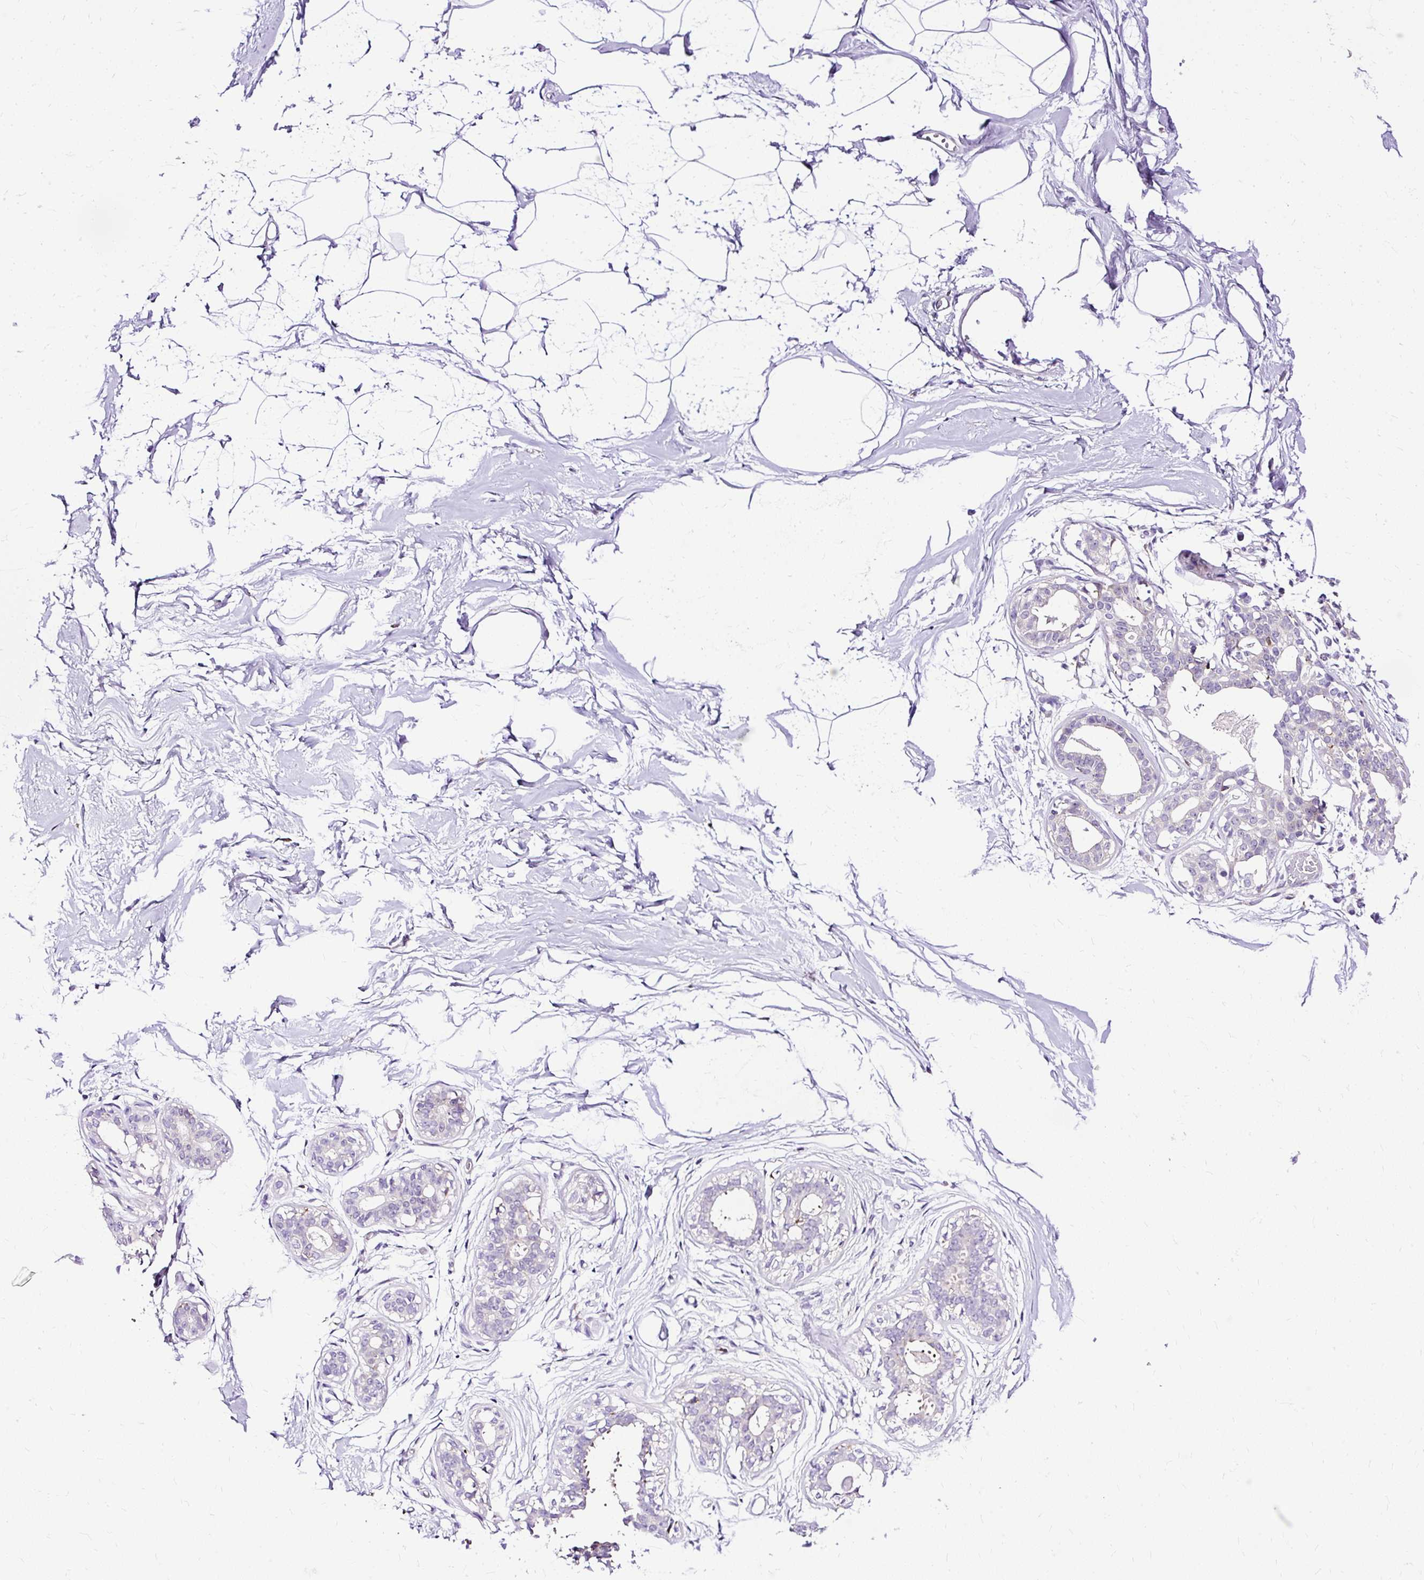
{"staining": {"intensity": "negative", "quantity": "none", "location": "none"}, "tissue": "breast", "cell_type": "Adipocytes", "image_type": "normal", "snomed": [{"axis": "morphology", "description": "Normal tissue, NOS"}, {"axis": "topography", "description": "Breast"}], "caption": "Immunohistochemistry histopathology image of unremarkable breast: breast stained with DAB (3,3'-diaminobenzidine) reveals no significant protein expression in adipocytes. Nuclei are stained in blue.", "gene": "TWF2", "patient": {"sex": "female", "age": 45}}